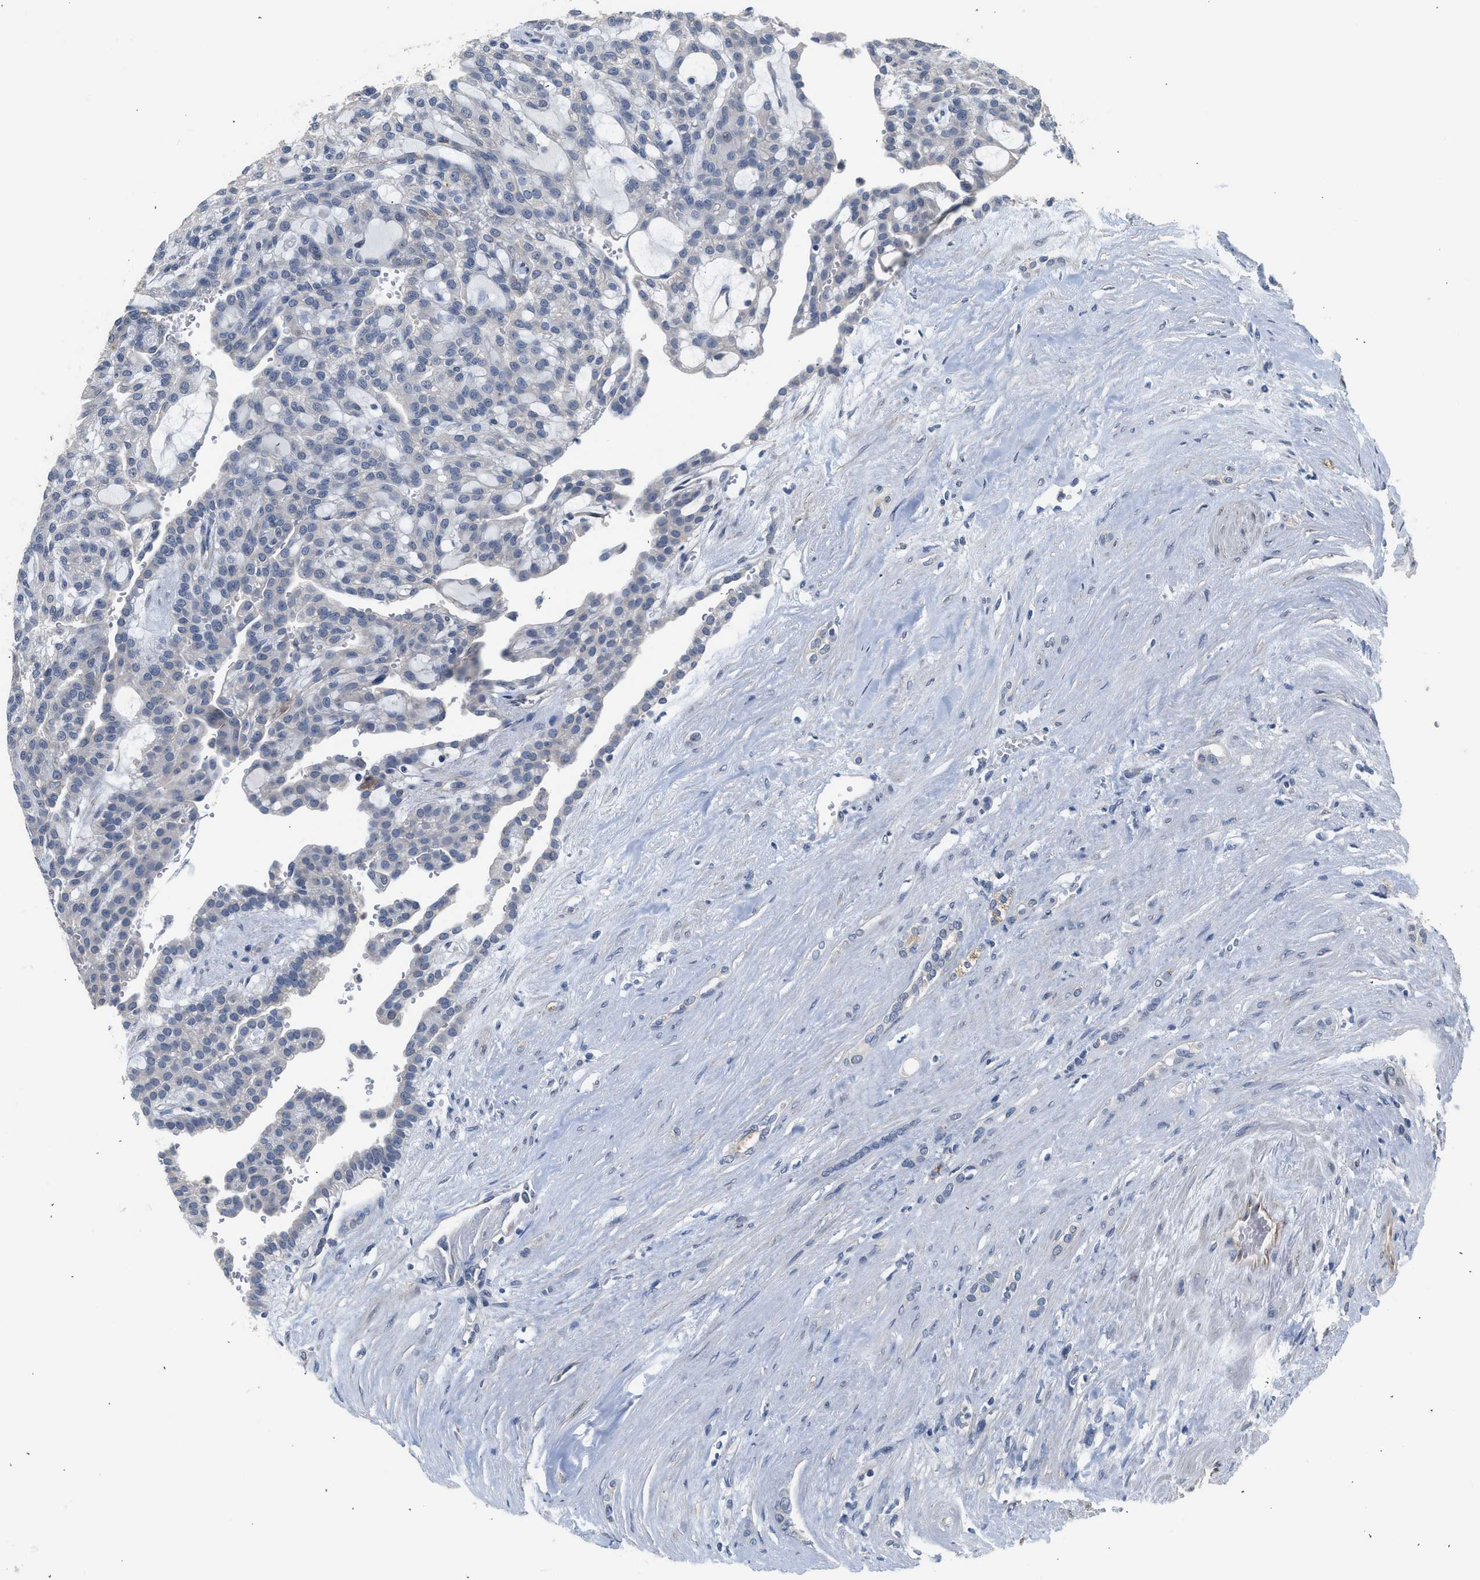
{"staining": {"intensity": "negative", "quantity": "none", "location": "none"}, "tissue": "renal cancer", "cell_type": "Tumor cells", "image_type": "cancer", "snomed": [{"axis": "morphology", "description": "Adenocarcinoma, NOS"}, {"axis": "topography", "description": "Kidney"}], "caption": "This is an immunohistochemistry image of human renal cancer. There is no staining in tumor cells.", "gene": "CSF3R", "patient": {"sex": "male", "age": 63}}